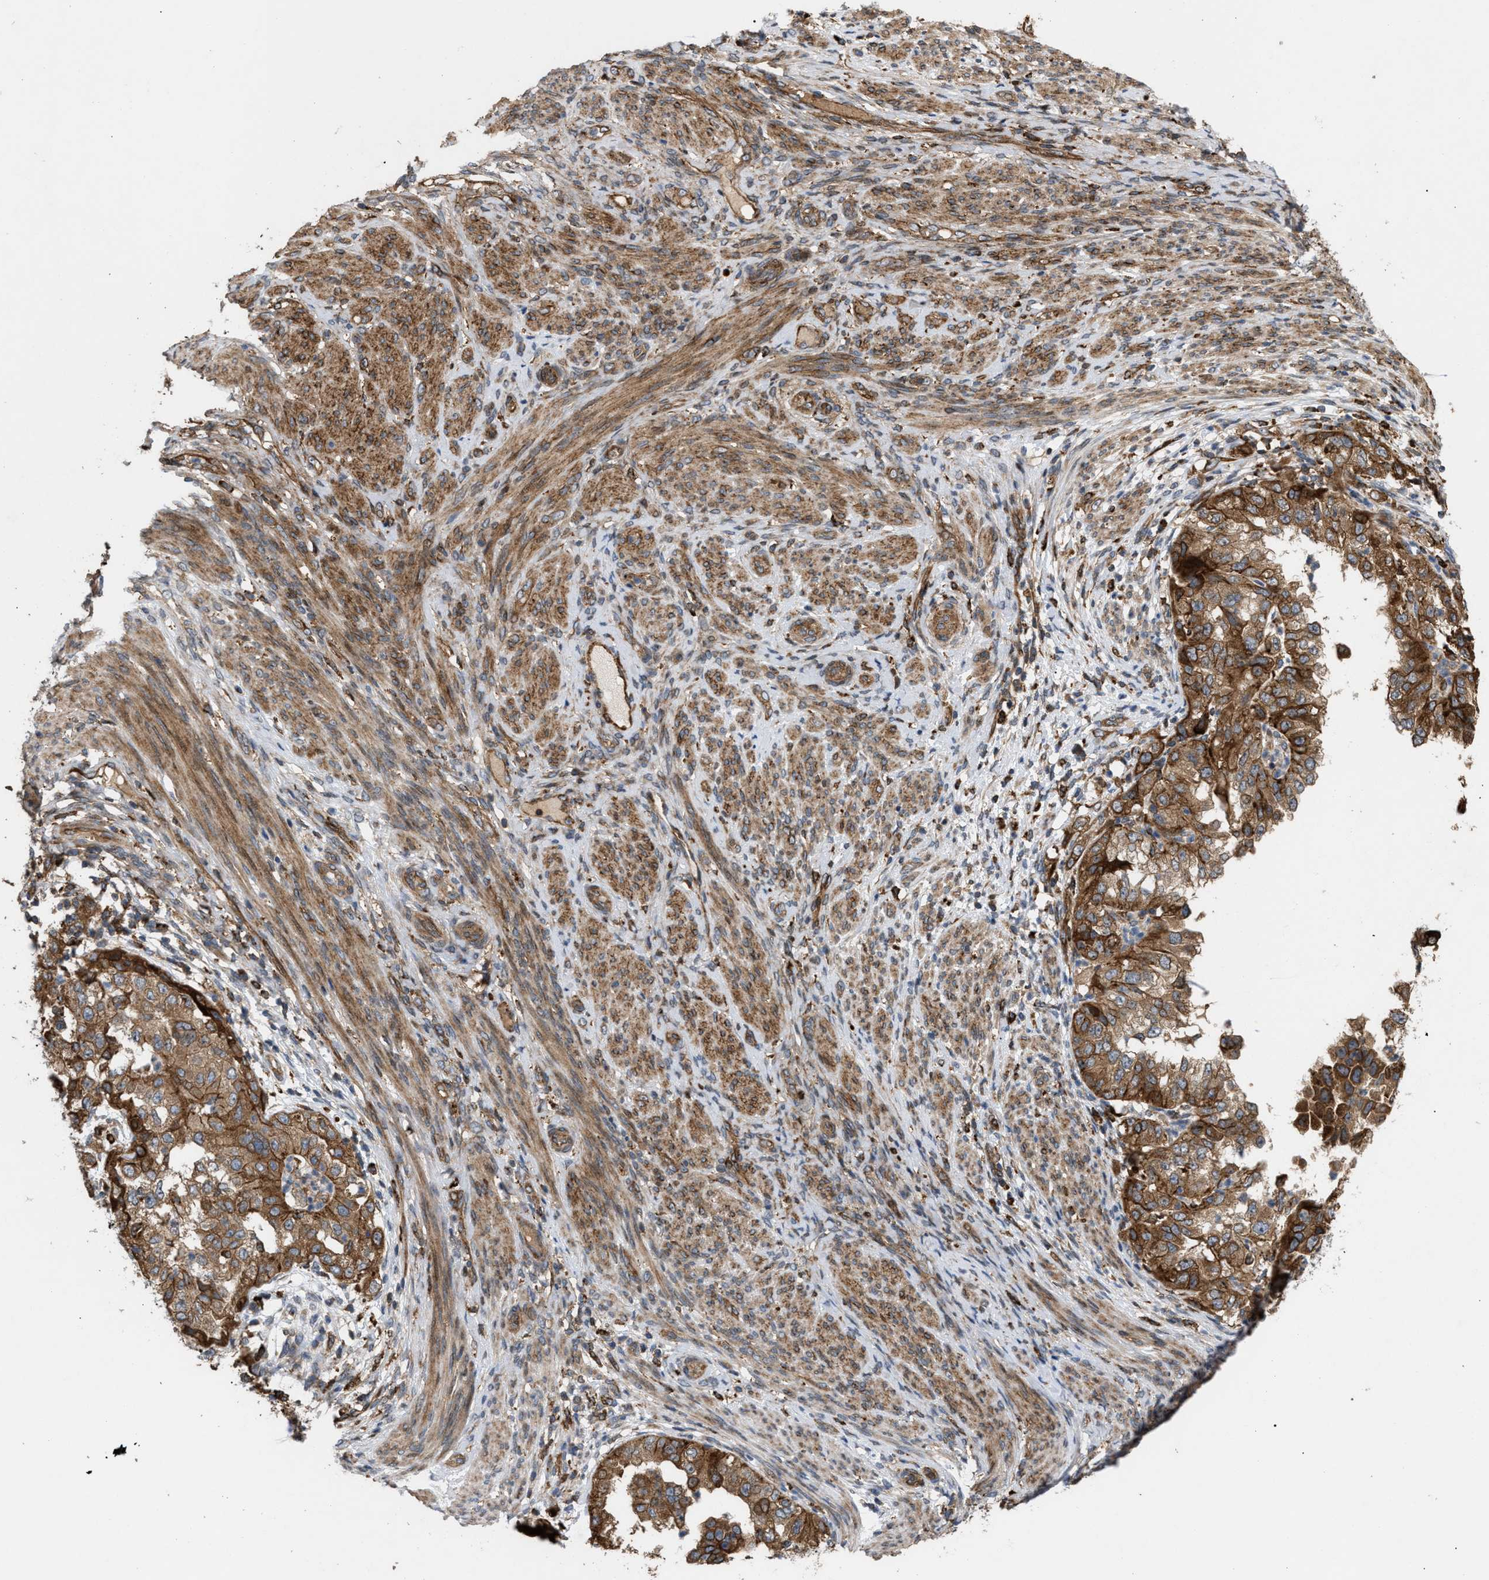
{"staining": {"intensity": "moderate", "quantity": ">75%", "location": "cytoplasmic/membranous"}, "tissue": "endometrial cancer", "cell_type": "Tumor cells", "image_type": "cancer", "snomed": [{"axis": "morphology", "description": "Adenocarcinoma, NOS"}, {"axis": "topography", "description": "Endometrium"}], "caption": "Endometrial cancer stained with a protein marker demonstrates moderate staining in tumor cells.", "gene": "GCC1", "patient": {"sex": "female", "age": 85}}